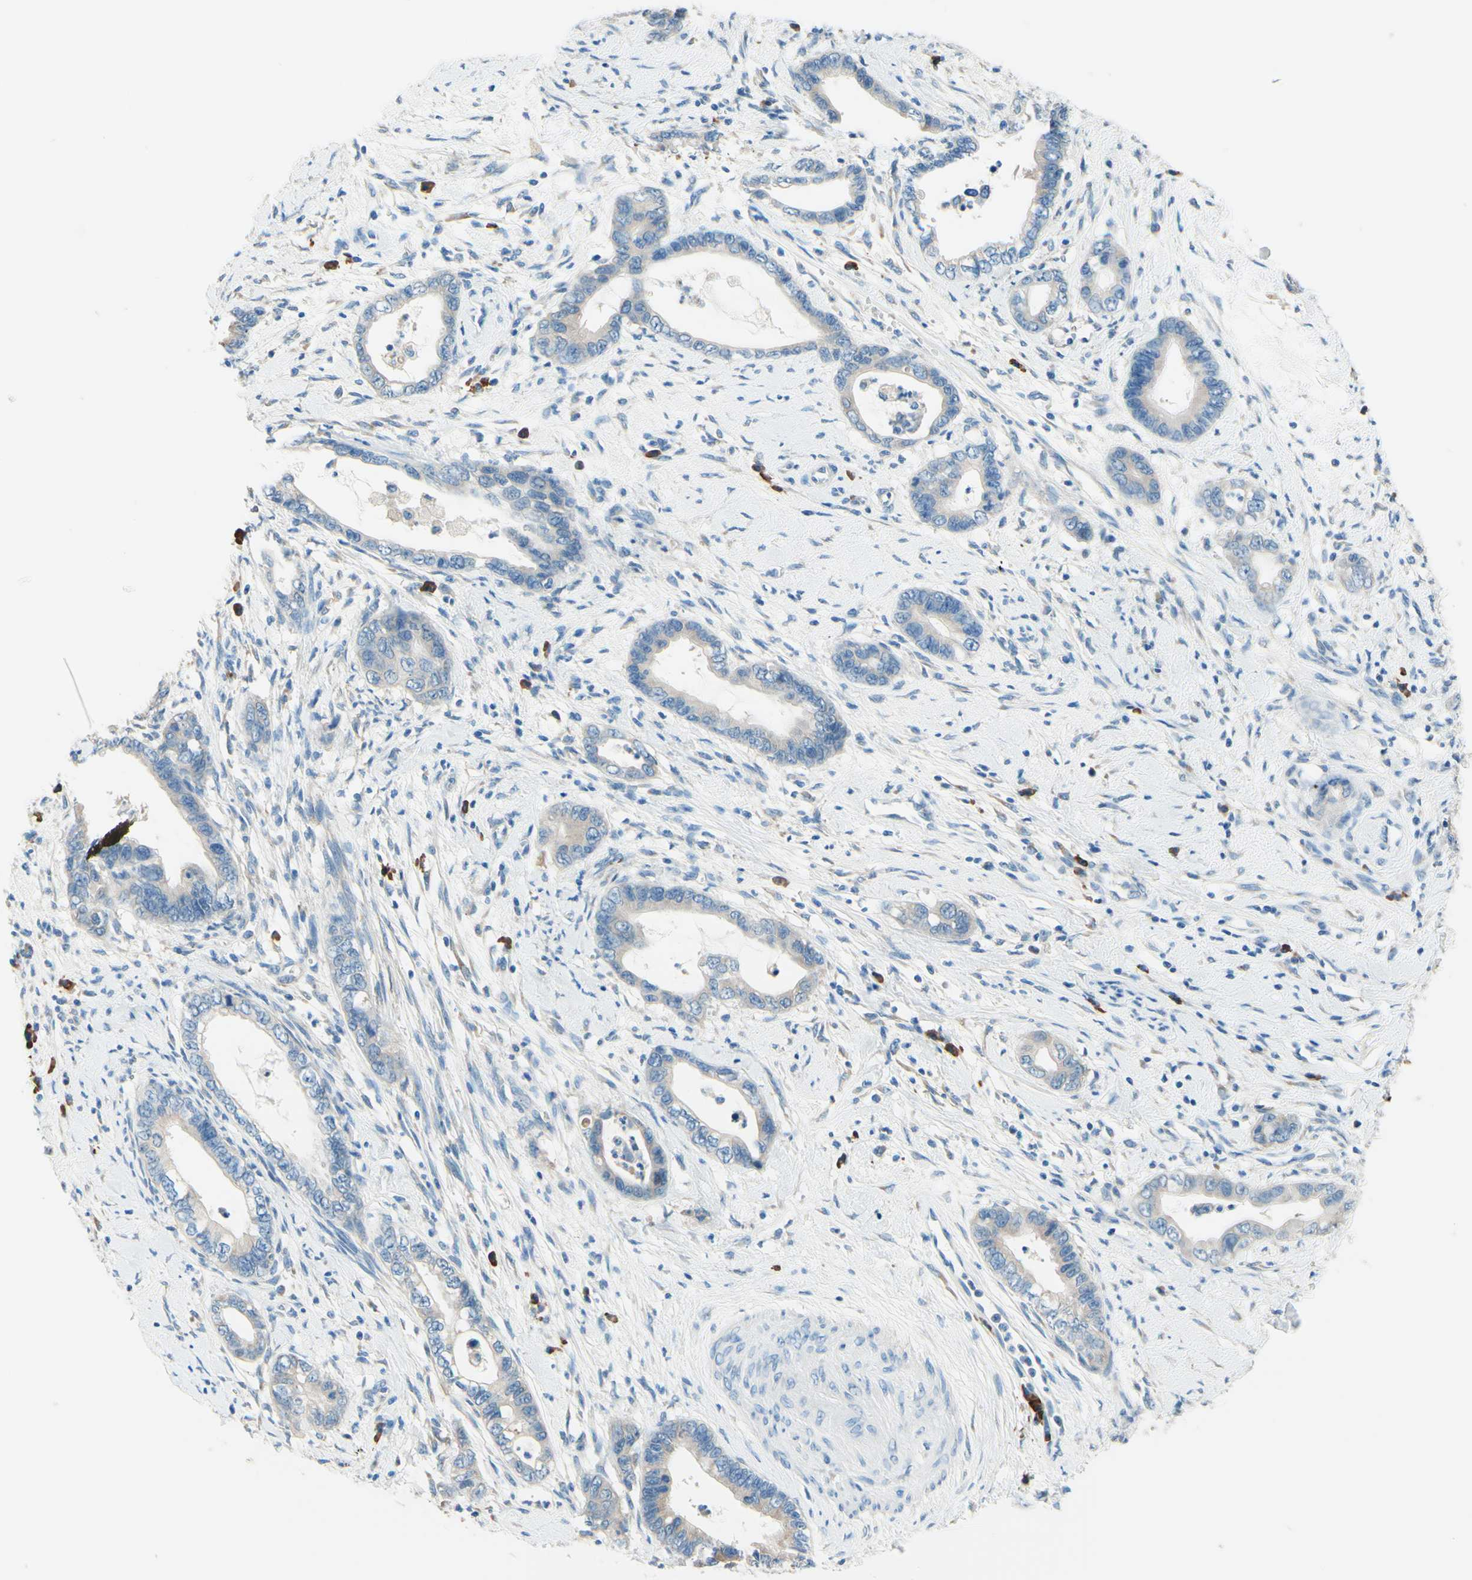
{"staining": {"intensity": "negative", "quantity": "none", "location": "none"}, "tissue": "cervical cancer", "cell_type": "Tumor cells", "image_type": "cancer", "snomed": [{"axis": "morphology", "description": "Adenocarcinoma, NOS"}, {"axis": "topography", "description": "Cervix"}], "caption": "Tumor cells show no significant positivity in adenocarcinoma (cervical).", "gene": "PASD1", "patient": {"sex": "female", "age": 44}}